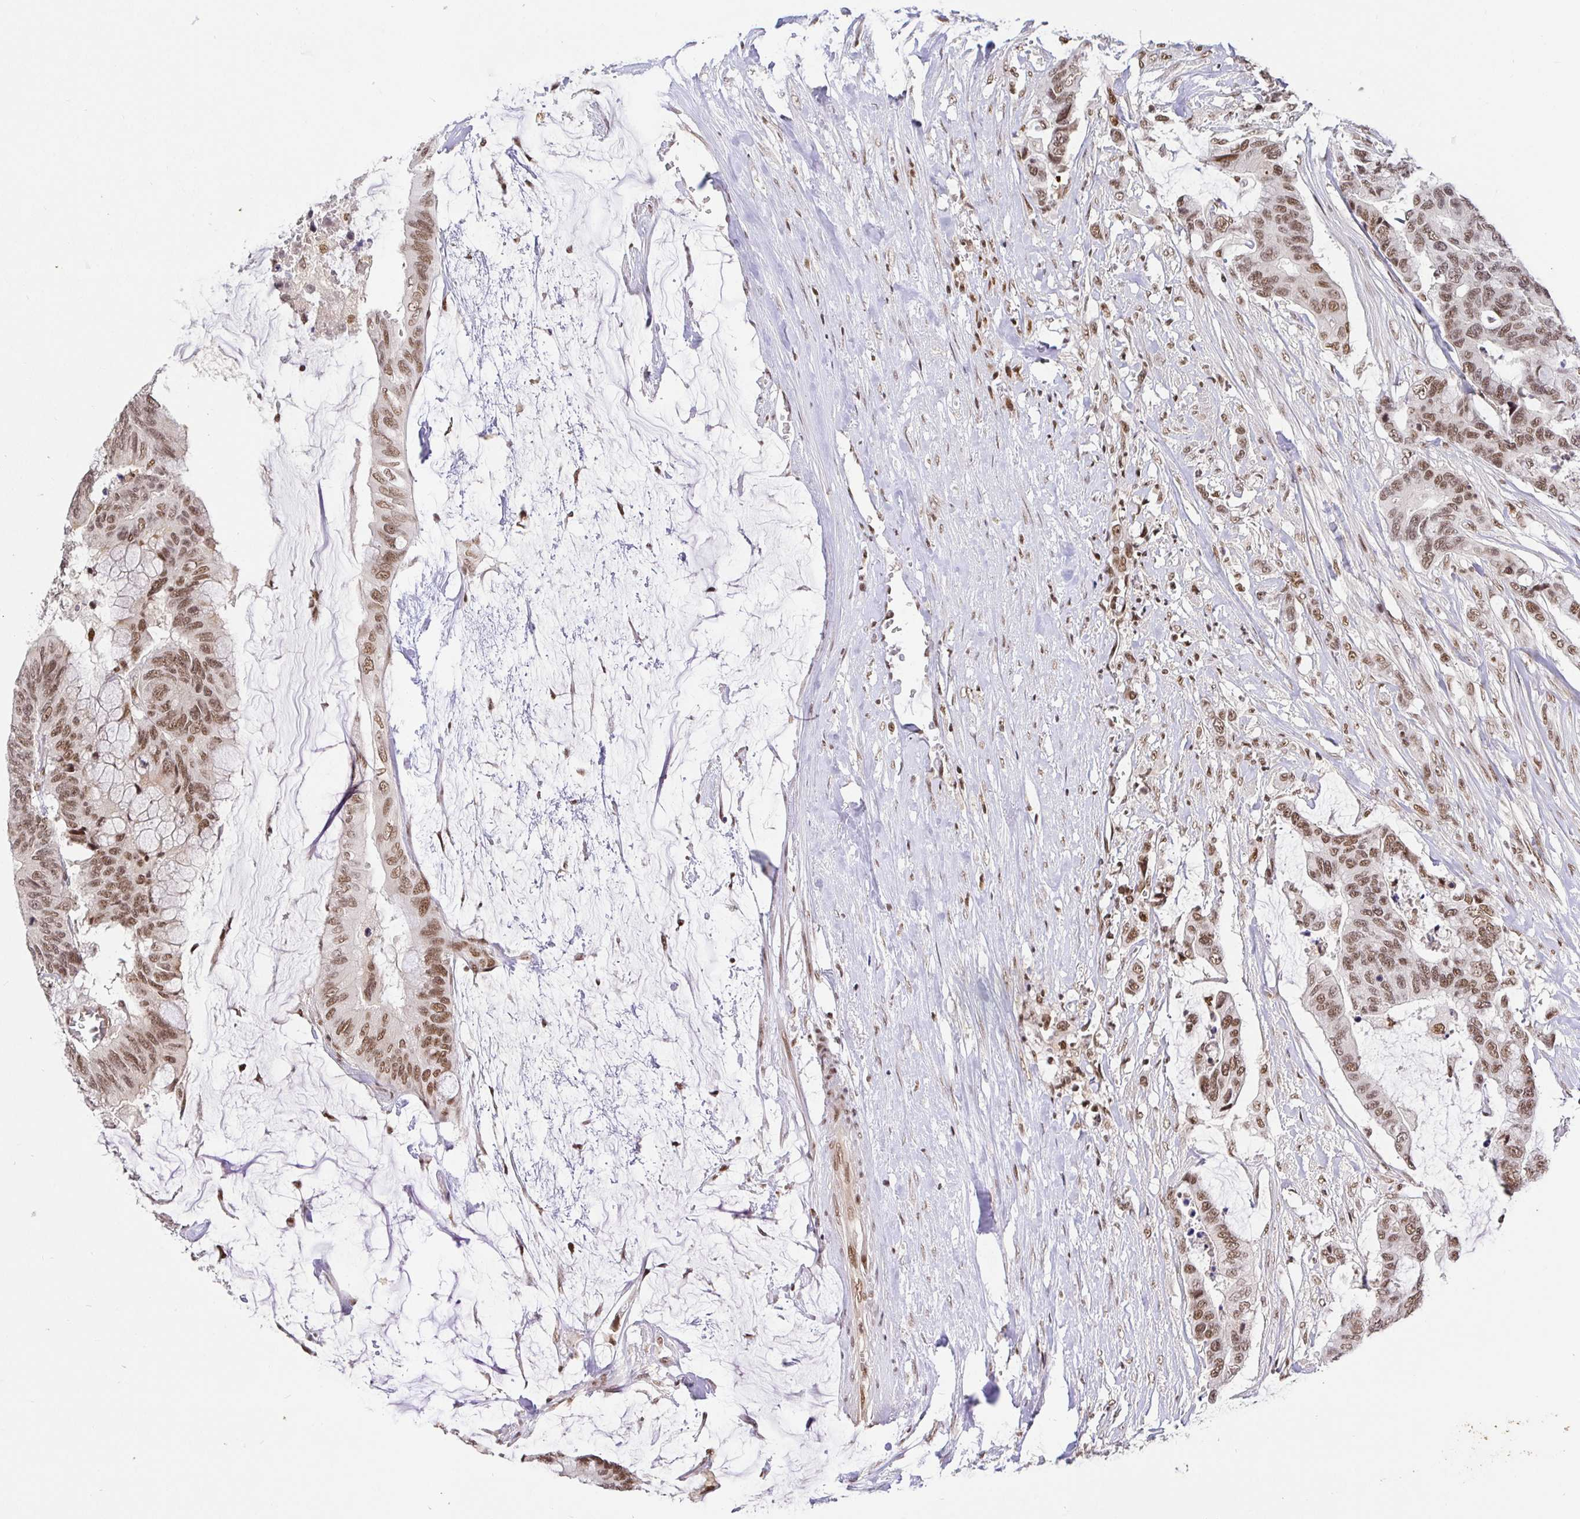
{"staining": {"intensity": "moderate", "quantity": ">75%", "location": "nuclear"}, "tissue": "colorectal cancer", "cell_type": "Tumor cells", "image_type": "cancer", "snomed": [{"axis": "morphology", "description": "Adenocarcinoma, NOS"}, {"axis": "topography", "description": "Rectum"}], "caption": "A high-resolution histopathology image shows IHC staining of colorectal cancer (adenocarcinoma), which reveals moderate nuclear positivity in approximately >75% of tumor cells. Nuclei are stained in blue.", "gene": "USF1", "patient": {"sex": "female", "age": 59}}